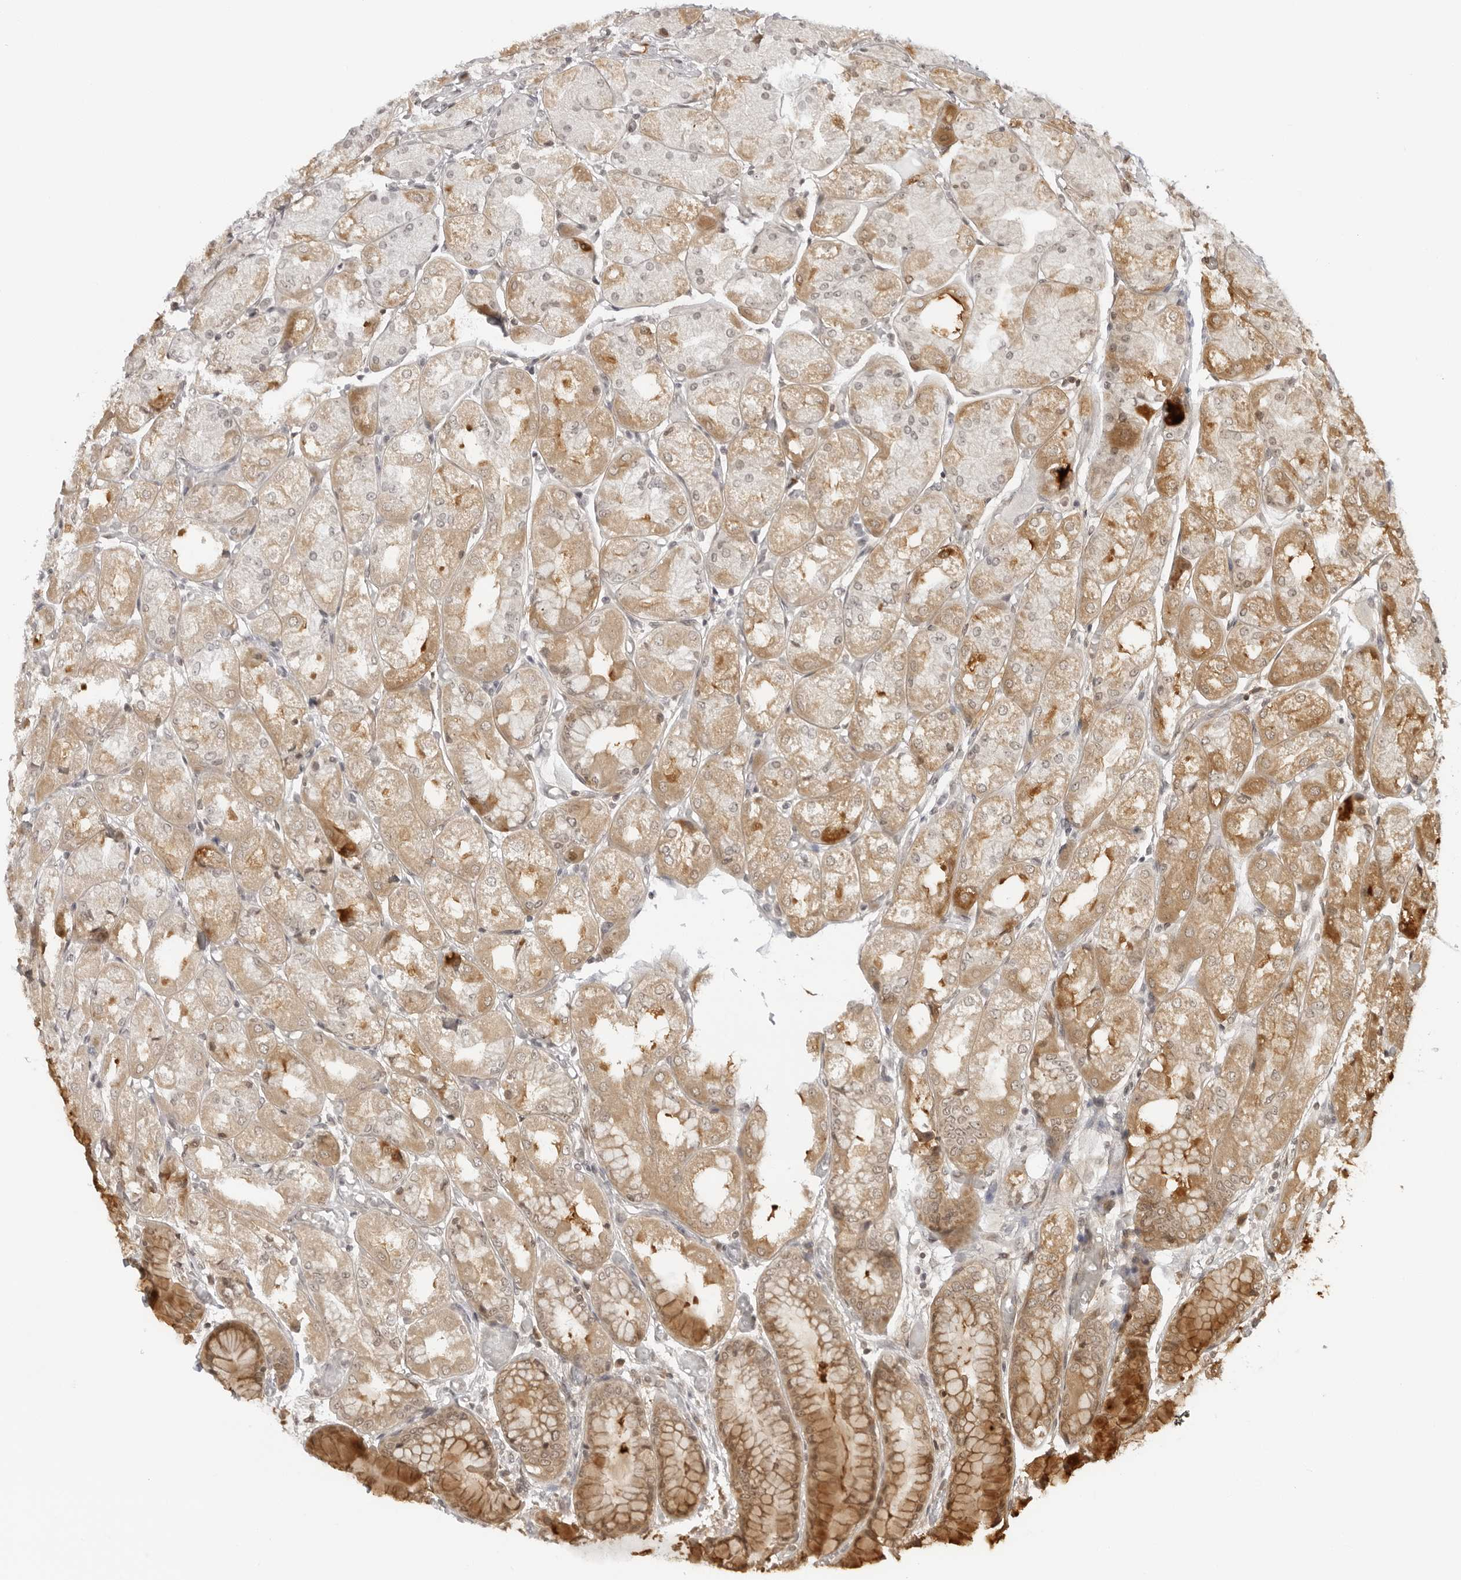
{"staining": {"intensity": "moderate", "quantity": "25%-75%", "location": "cytoplasmic/membranous"}, "tissue": "stomach", "cell_type": "Glandular cells", "image_type": "normal", "snomed": [{"axis": "morphology", "description": "Normal tissue, NOS"}, {"axis": "topography", "description": "Stomach, upper"}], "caption": "The histopathology image shows a brown stain indicating the presence of a protein in the cytoplasmic/membranous of glandular cells in stomach. The protein of interest is shown in brown color, while the nuclei are stained blue.", "gene": "PRRC2C", "patient": {"sex": "male", "age": 72}}